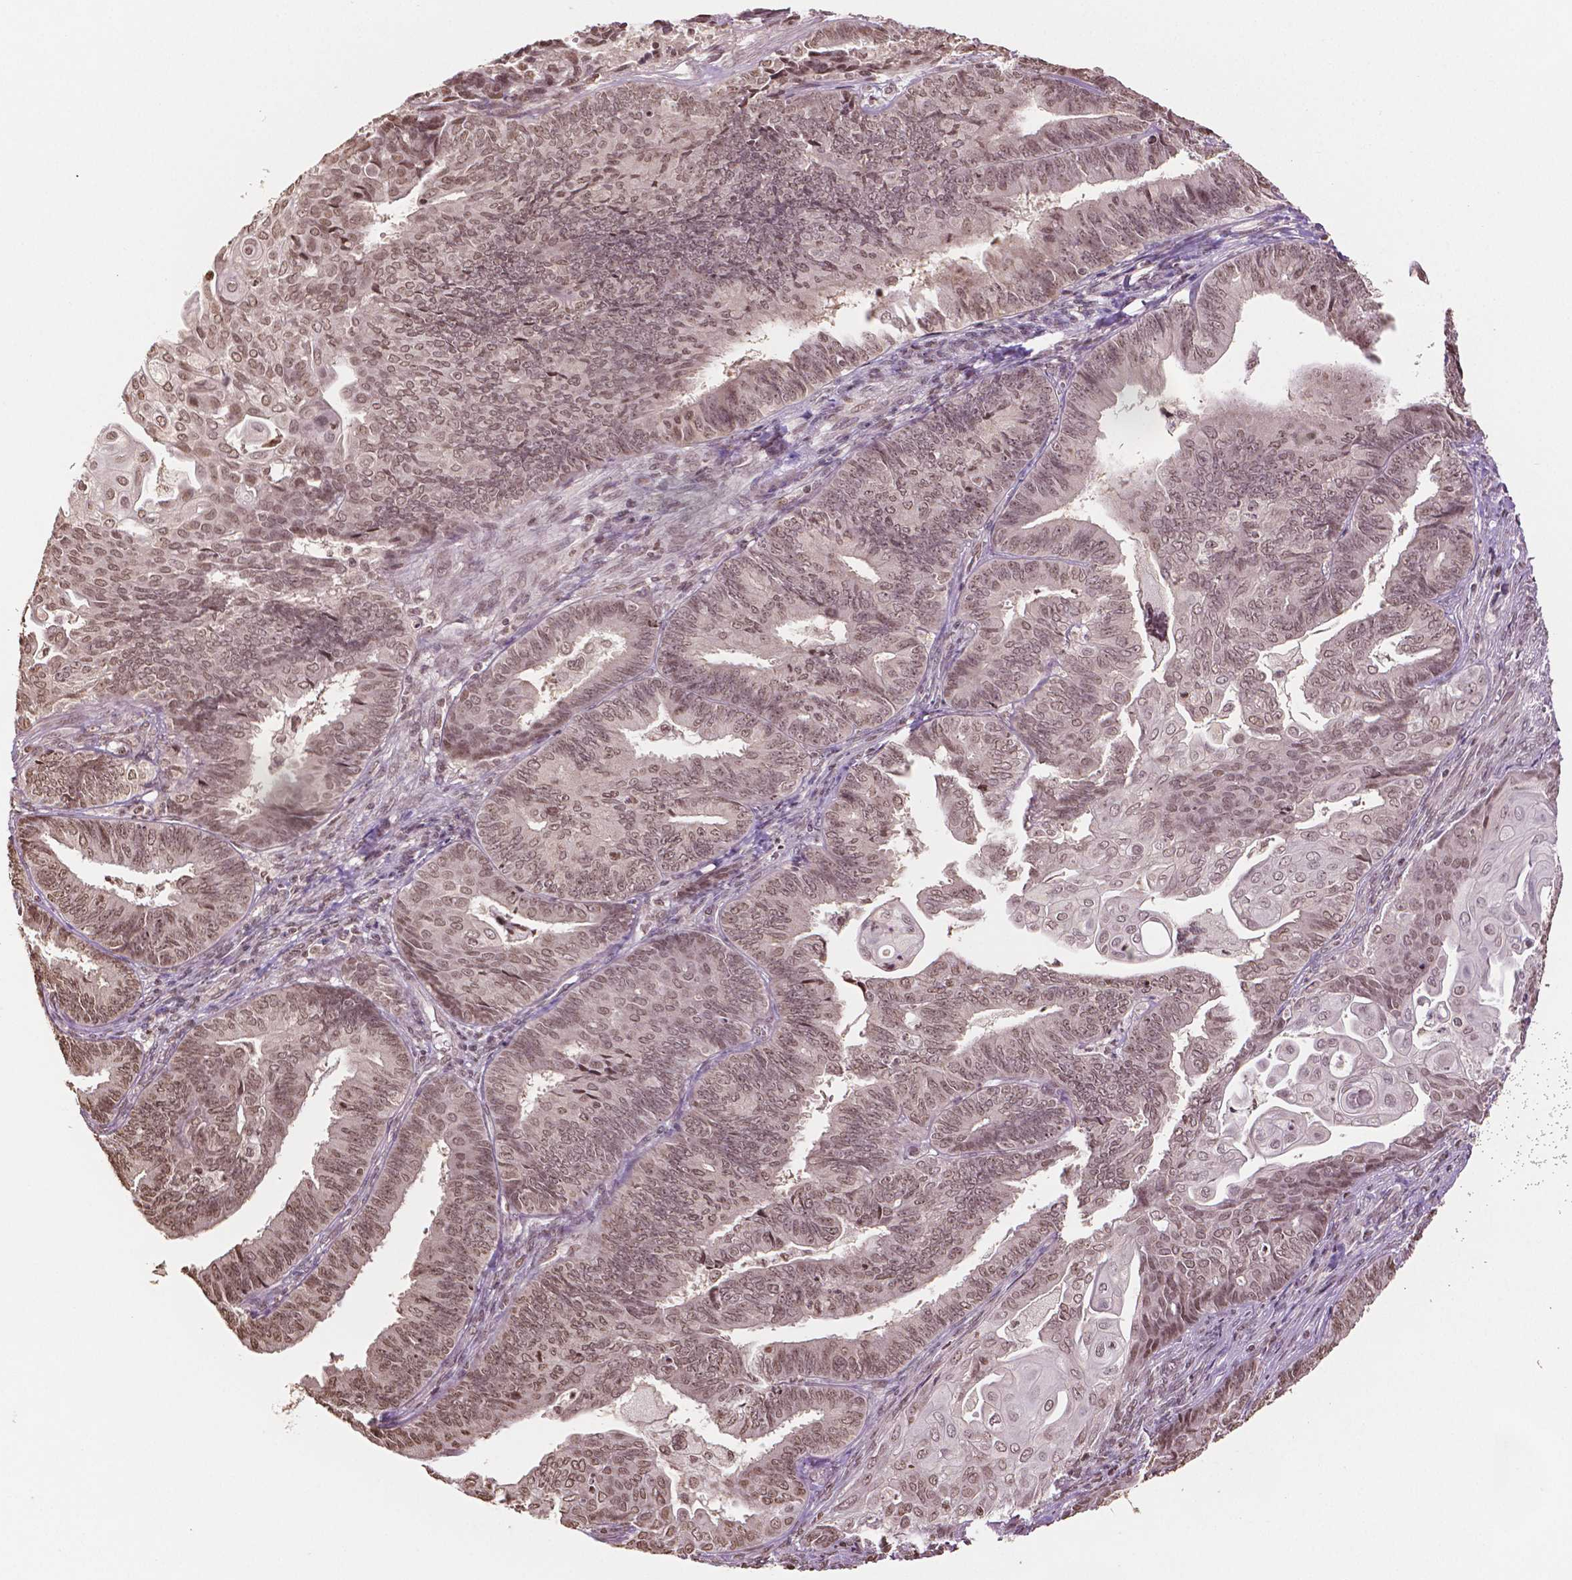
{"staining": {"intensity": "moderate", "quantity": ">75%", "location": "nuclear"}, "tissue": "endometrial cancer", "cell_type": "Tumor cells", "image_type": "cancer", "snomed": [{"axis": "morphology", "description": "Adenocarcinoma, NOS"}, {"axis": "topography", "description": "Endometrium"}], "caption": "Protein expression analysis of adenocarcinoma (endometrial) reveals moderate nuclear staining in about >75% of tumor cells.", "gene": "DEK", "patient": {"sex": "female", "age": 73}}